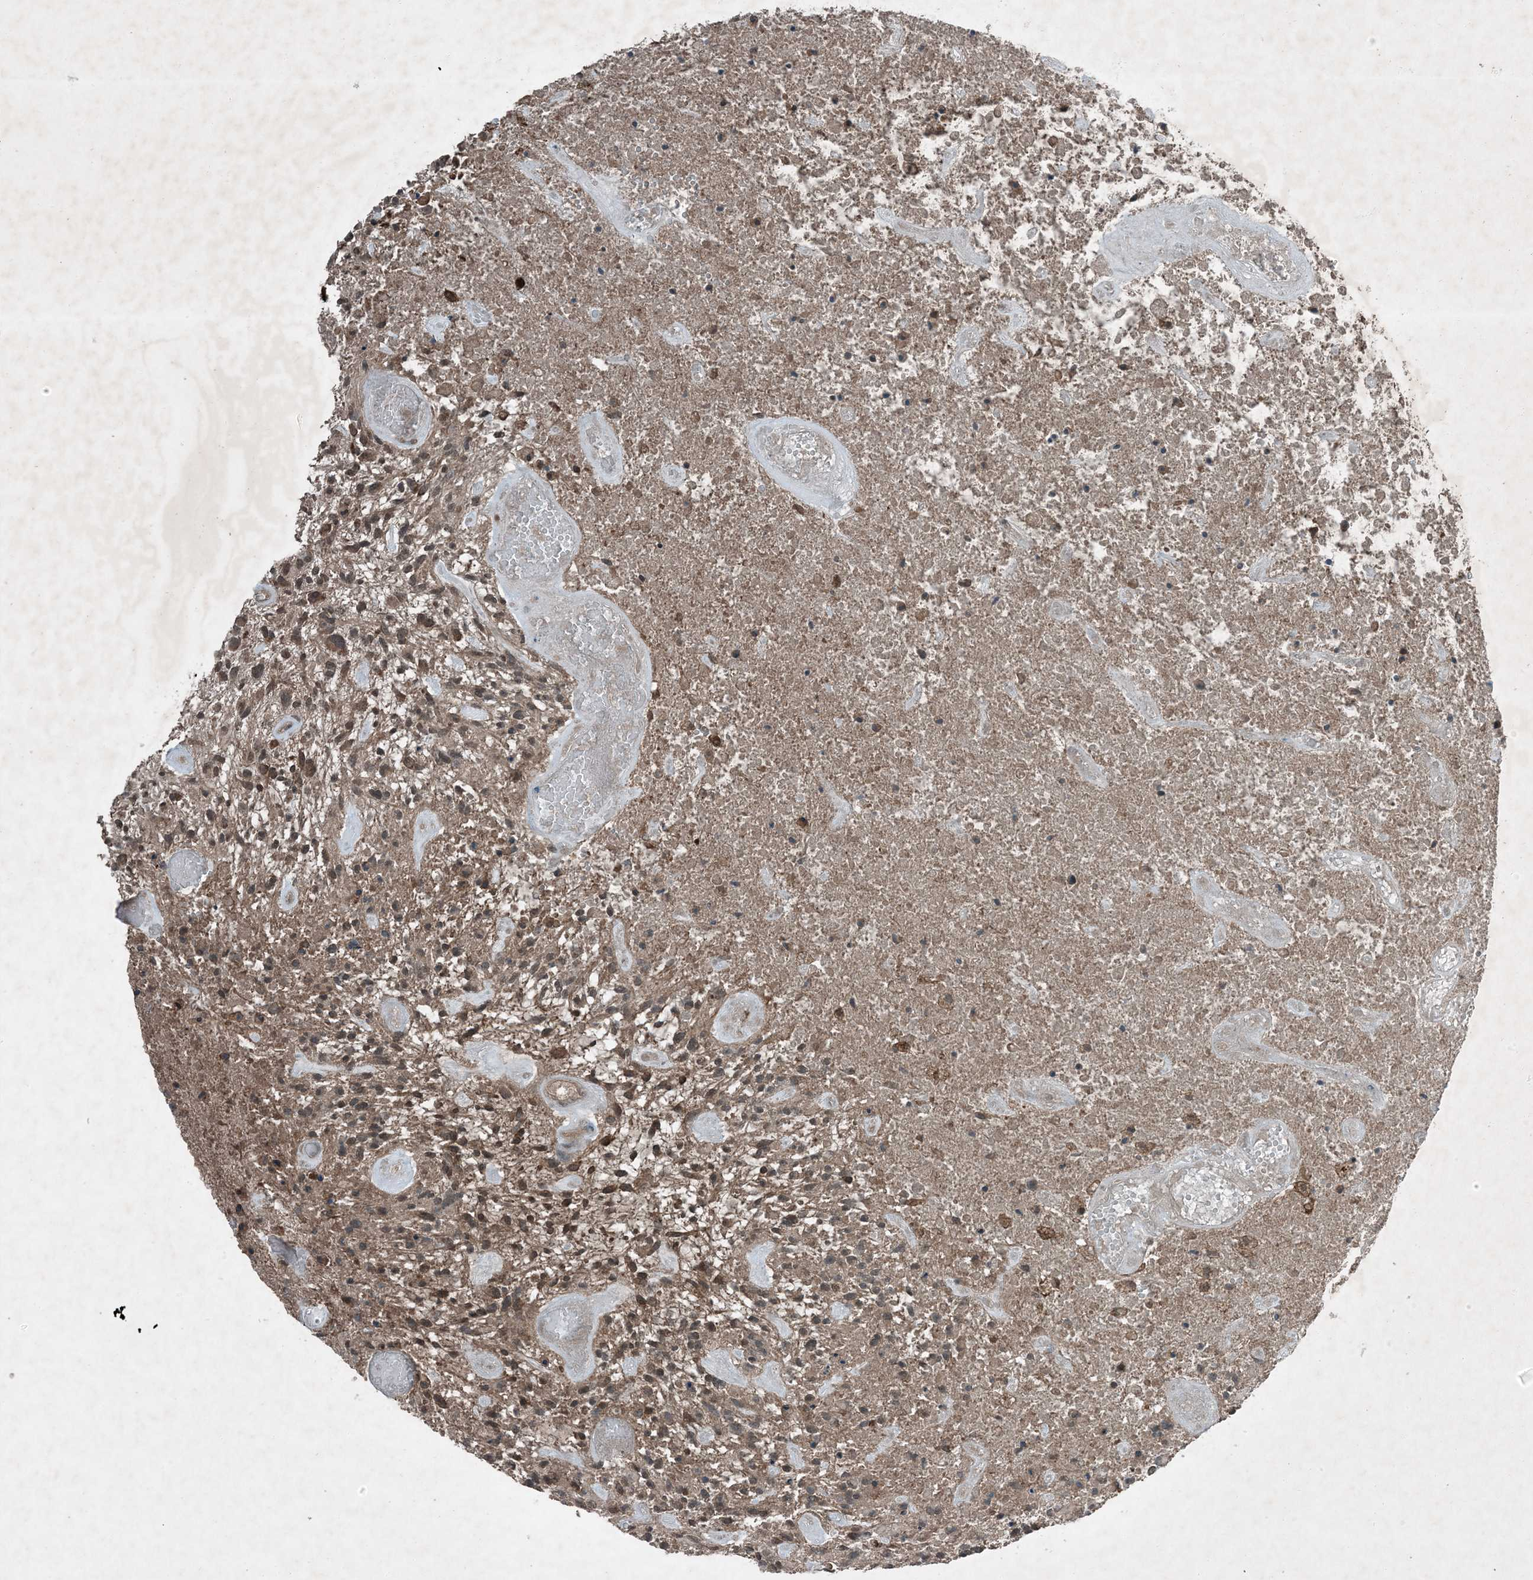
{"staining": {"intensity": "weak", "quantity": ">75%", "location": "cytoplasmic/membranous"}, "tissue": "glioma", "cell_type": "Tumor cells", "image_type": "cancer", "snomed": [{"axis": "morphology", "description": "Glioma, malignant, High grade"}, {"axis": "topography", "description": "Brain"}], "caption": "A brown stain shows weak cytoplasmic/membranous expression of a protein in human glioma tumor cells.", "gene": "MDN1", "patient": {"sex": "male", "age": 47}}